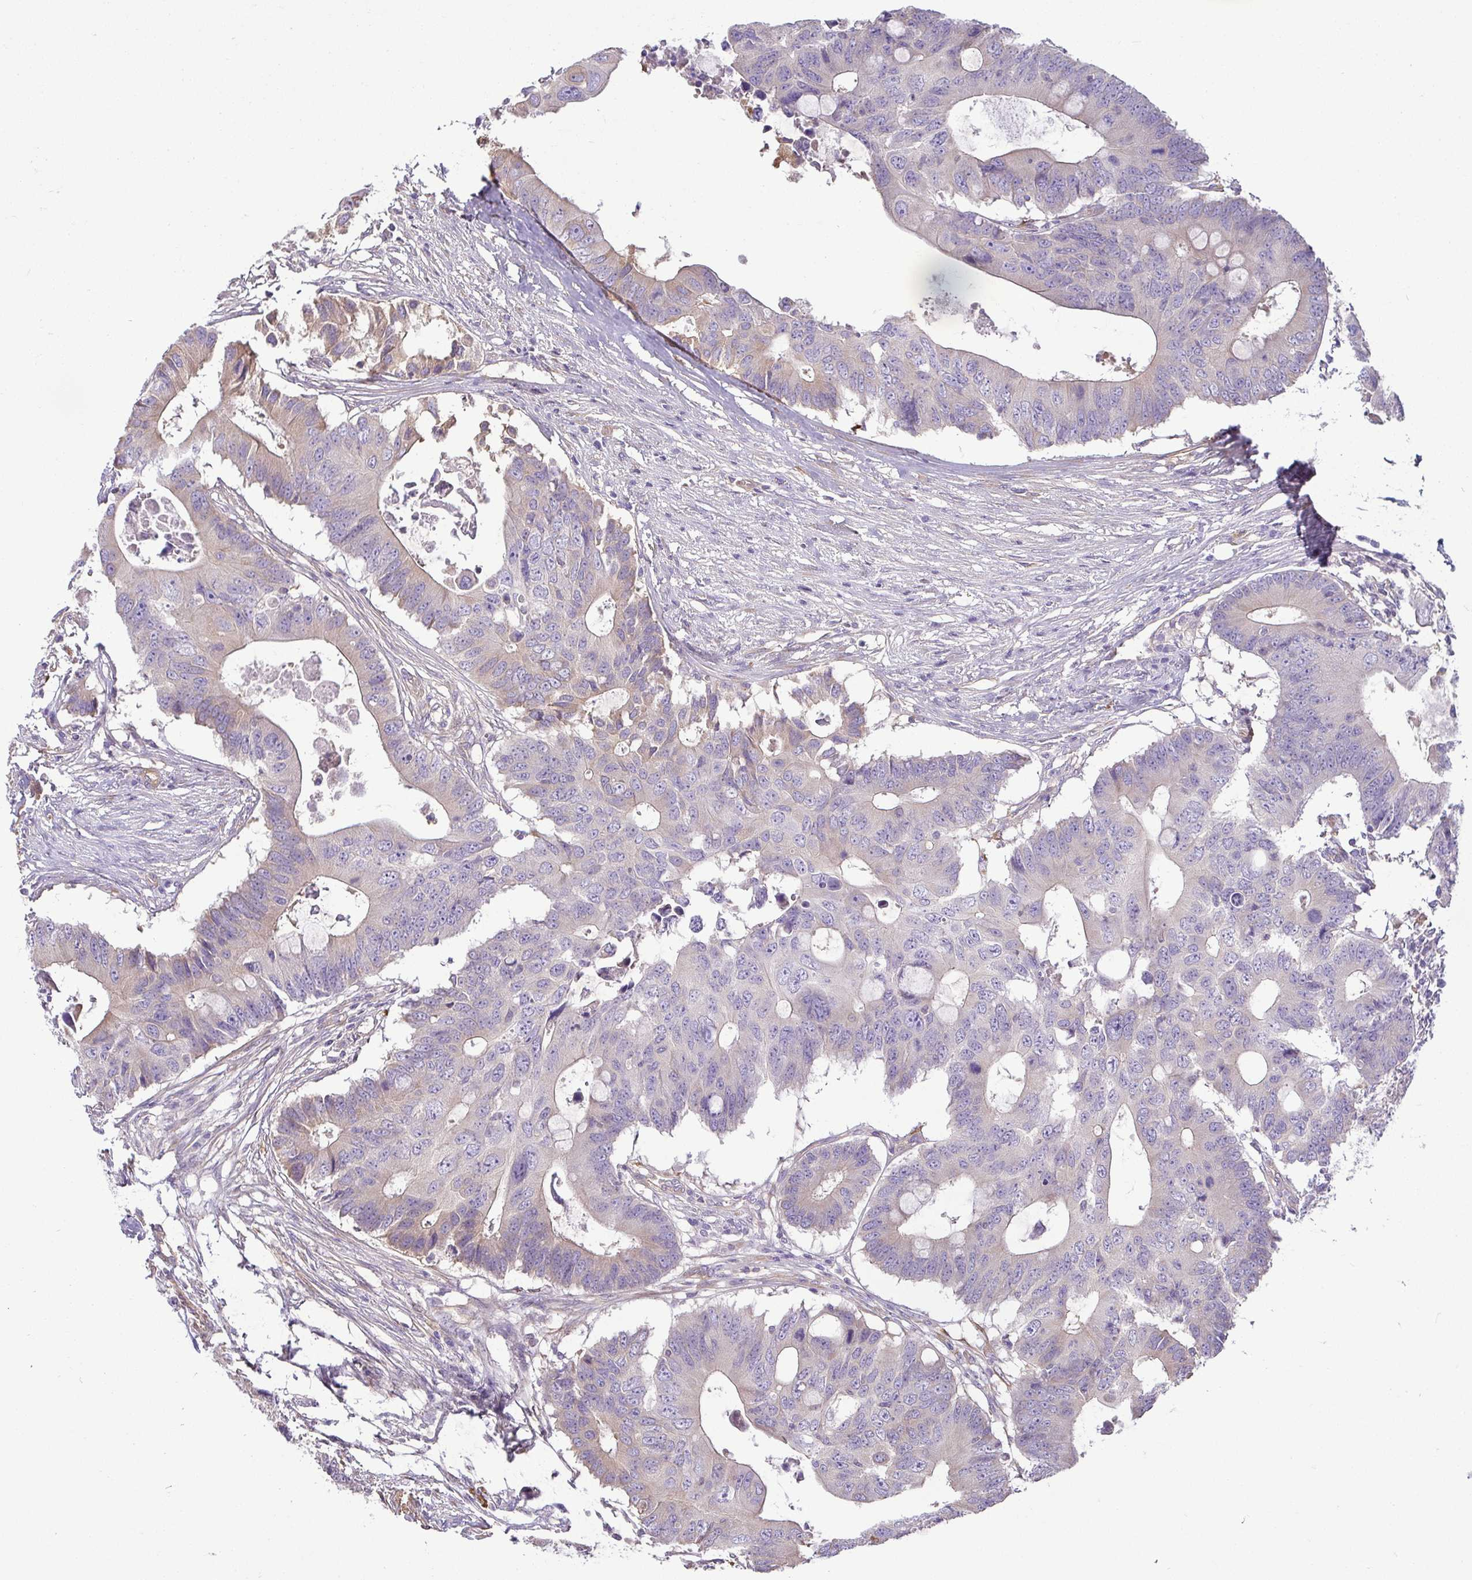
{"staining": {"intensity": "weak", "quantity": "<25%", "location": "cytoplasmic/membranous"}, "tissue": "colorectal cancer", "cell_type": "Tumor cells", "image_type": "cancer", "snomed": [{"axis": "morphology", "description": "Adenocarcinoma, NOS"}, {"axis": "topography", "description": "Colon"}], "caption": "Immunohistochemistry photomicrograph of human colorectal cancer (adenocarcinoma) stained for a protein (brown), which reveals no expression in tumor cells.", "gene": "MYL10", "patient": {"sex": "male", "age": 71}}